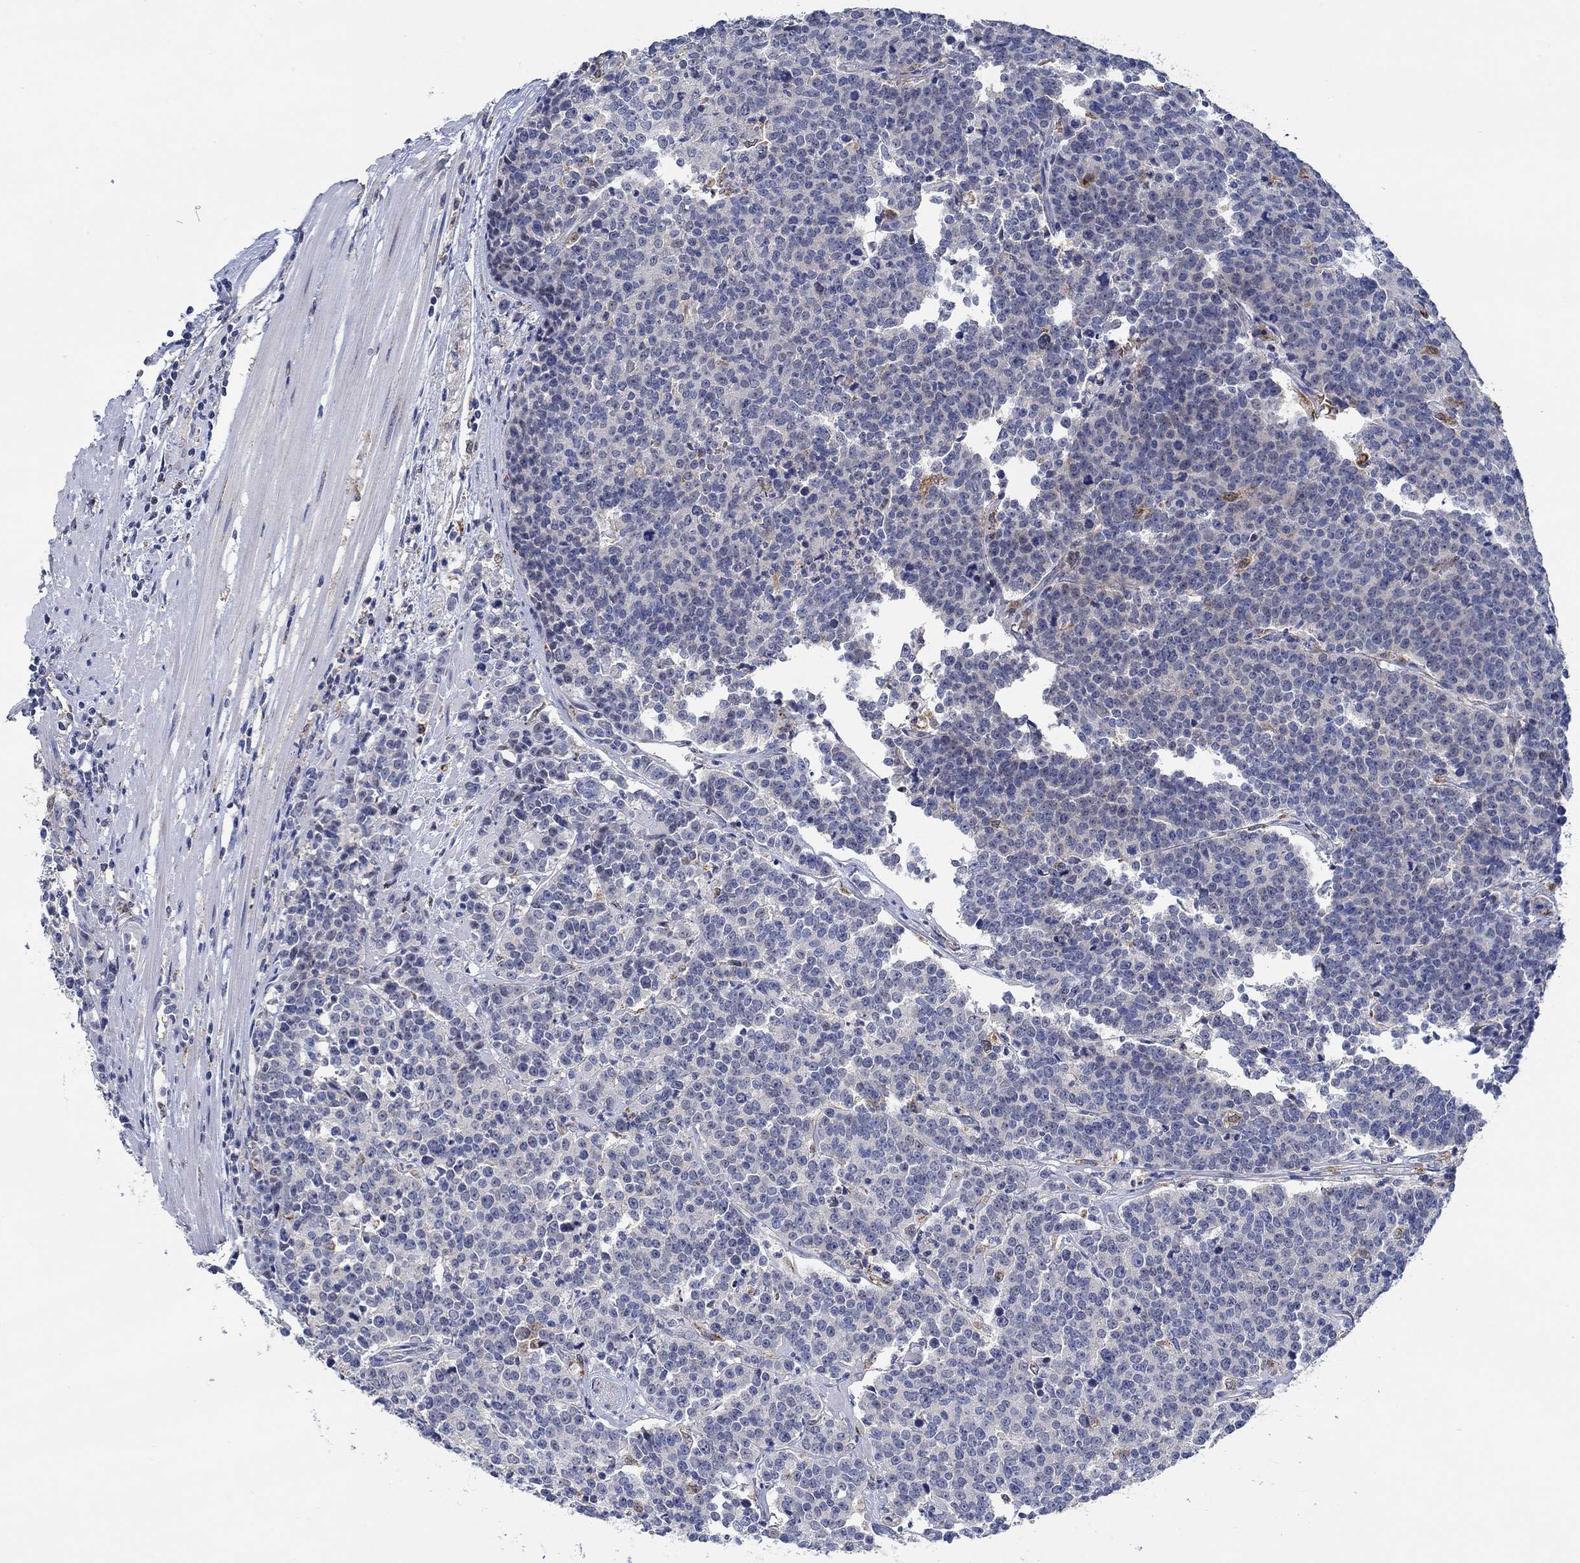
{"staining": {"intensity": "negative", "quantity": "none", "location": "none"}, "tissue": "prostate cancer", "cell_type": "Tumor cells", "image_type": "cancer", "snomed": [{"axis": "morphology", "description": "Adenocarcinoma, NOS"}, {"axis": "topography", "description": "Prostate"}], "caption": "DAB immunohistochemical staining of human prostate cancer demonstrates no significant positivity in tumor cells. Nuclei are stained in blue.", "gene": "MPP1", "patient": {"sex": "male", "age": 67}}